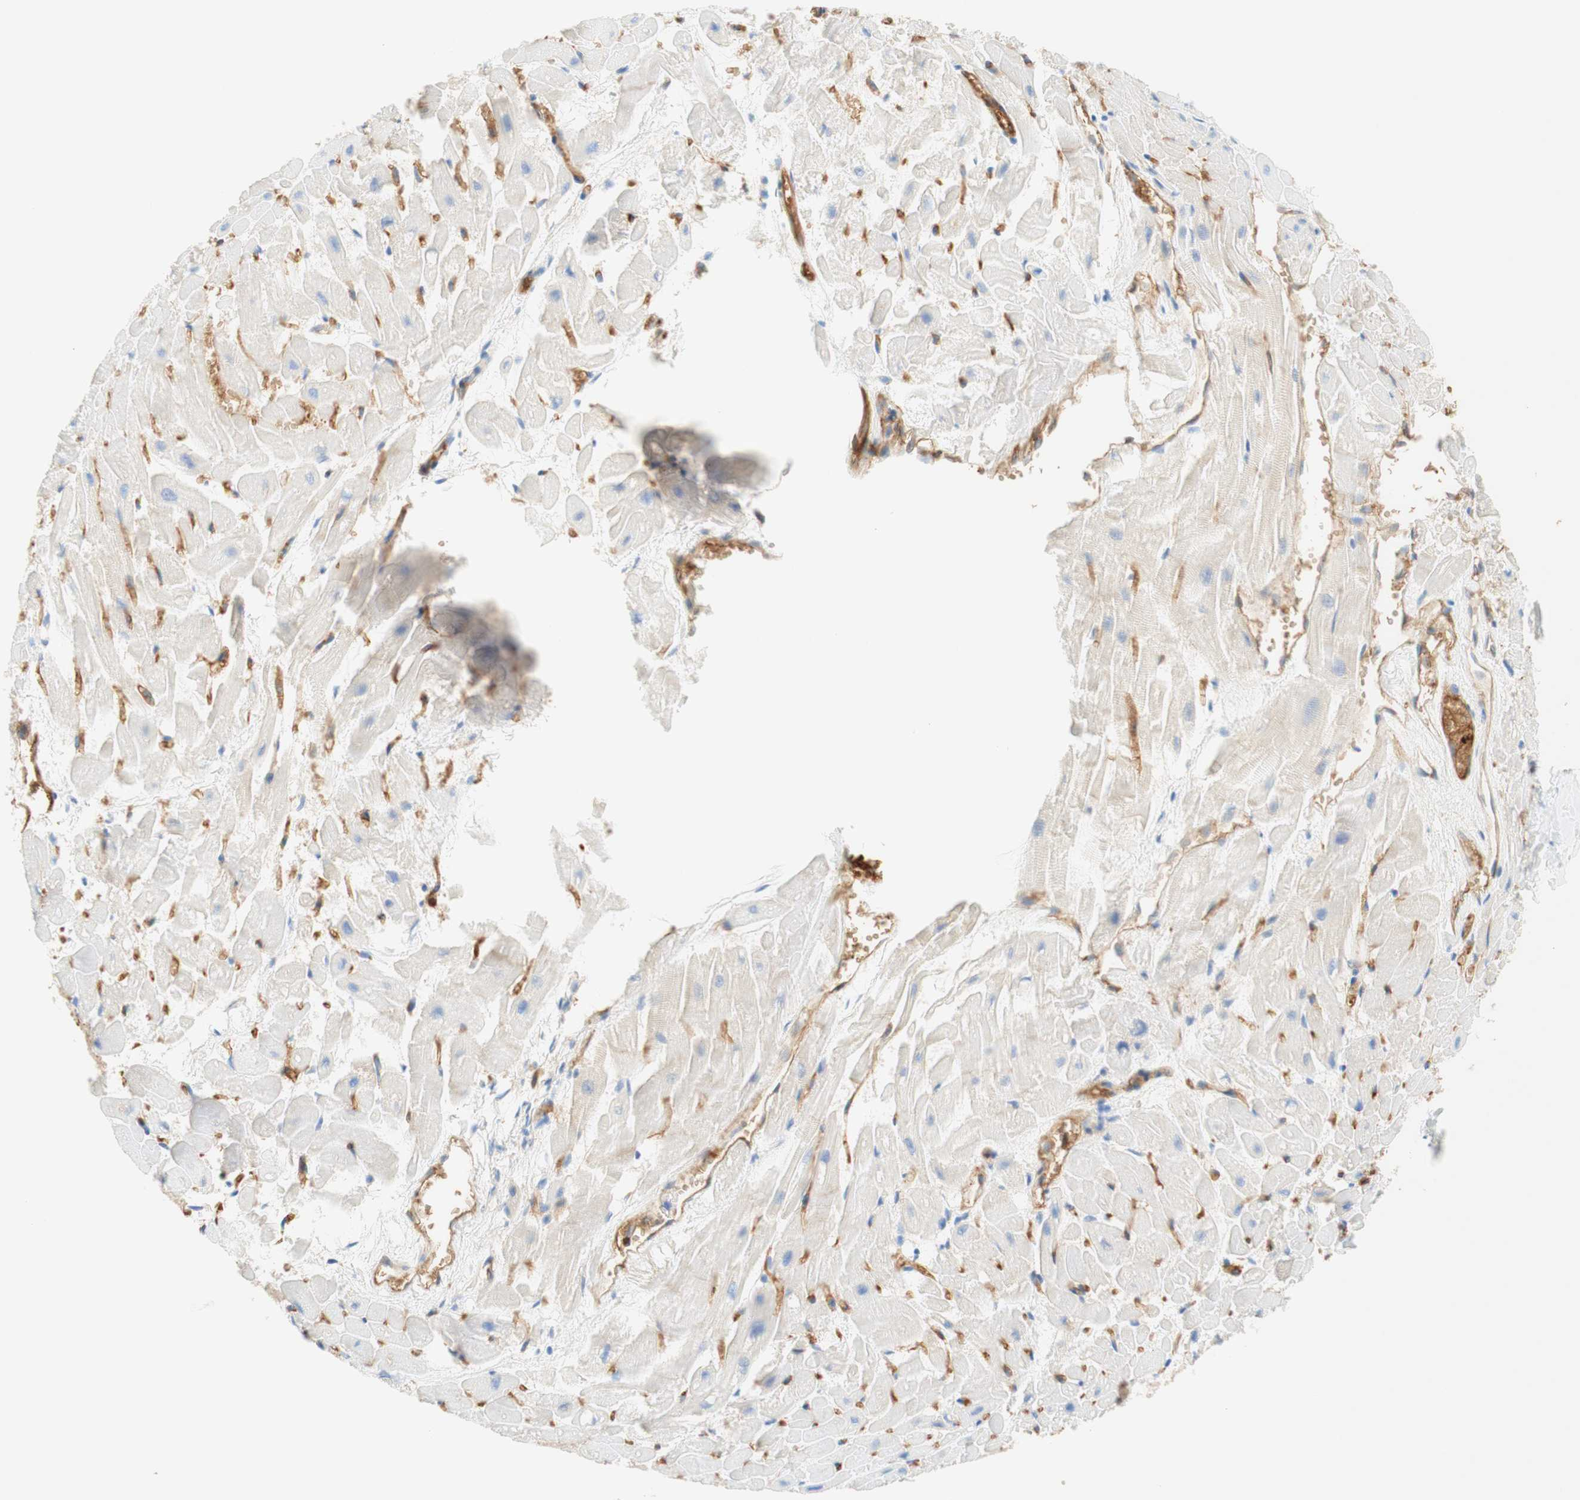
{"staining": {"intensity": "weak", "quantity": "<25%", "location": "cytoplasmic/membranous"}, "tissue": "heart muscle", "cell_type": "Cardiomyocytes", "image_type": "normal", "snomed": [{"axis": "morphology", "description": "Normal tissue, NOS"}, {"axis": "topography", "description": "Heart"}], "caption": "This image is of unremarkable heart muscle stained with IHC to label a protein in brown with the nuclei are counter-stained blue. There is no expression in cardiomyocytes. (Stains: DAB immunohistochemistry with hematoxylin counter stain, Microscopy: brightfield microscopy at high magnification).", "gene": "STOM", "patient": {"sex": "female", "age": 19}}